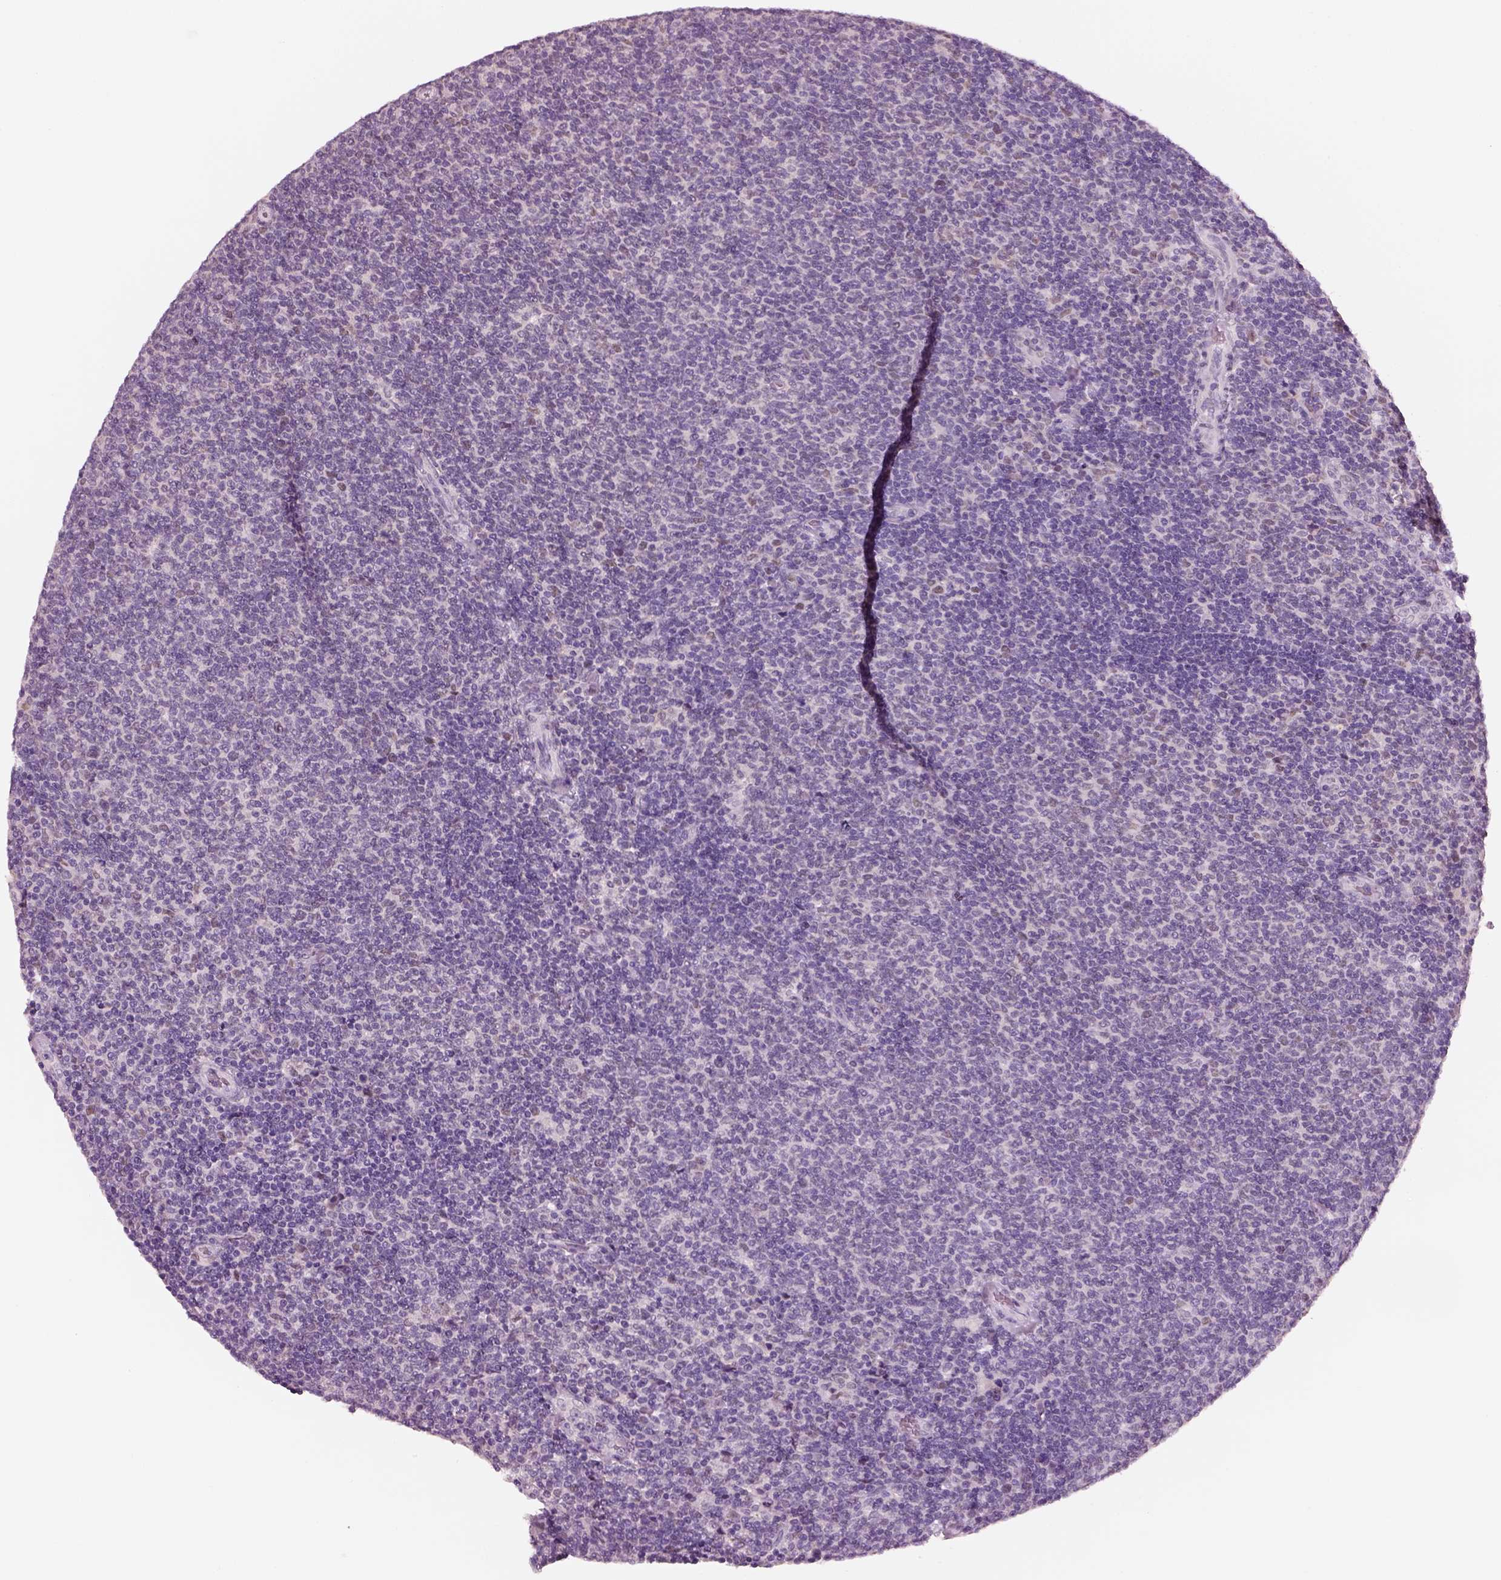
{"staining": {"intensity": "negative", "quantity": "none", "location": "none"}, "tissue": "lymphoma", "cell_type": "Tumor cells", "image_type": "cancer", "snomed": [{"axis": "morphology", "description": "Malignant lymphoma, non-Hodgkin's type, Low grade"}, {"axis": "topography", "description": "Lymph node"}], "caption": "Tumor cells are negative for brown protein staining in low-grade malignant lymphoma, non-Hodgkin's type. The staining is performed using DAB brown chromogen with nuclei counter-stained in using hematoxylin.", "gene": "ELSPBP1", "patient": {"sex": "male", "age": 52}}